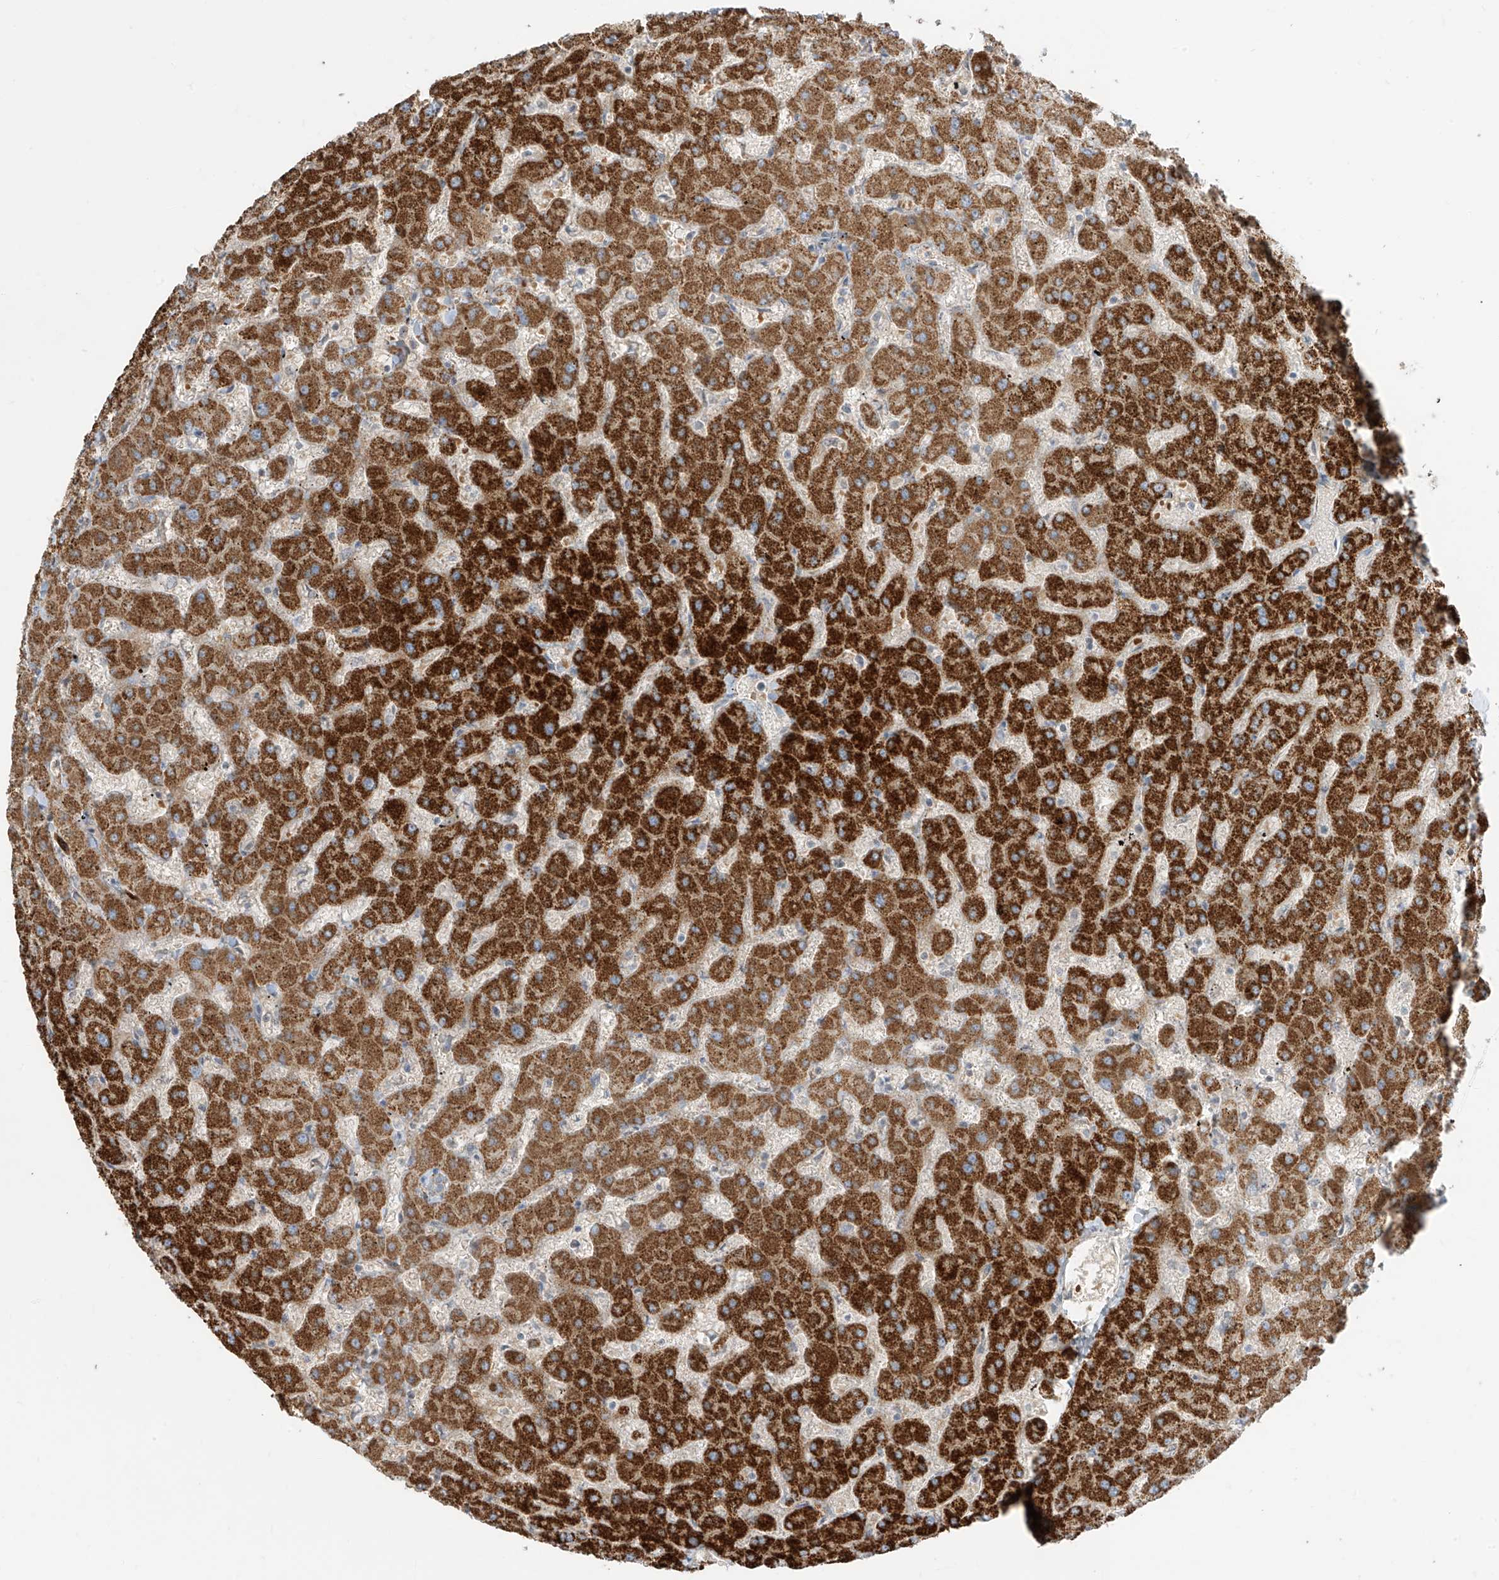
{"staining": {"intensity": "weak", "quantity": "25%-75%", "location": "cytoplasmic/membranous"}, "tissue": "liver", "cell_type": "Cholangiocytes", "image_type": "normal", "snomed": [{"axis": "morphology", "description": "Normal tissue, NOS"}, {"axis": "topography", "description": "Liver"}], "caption": "About 25%-75% of cholangiocytes in unremarkable human liver exhibit weak cytoplasmic/membranous protein staining as visualized by brown immunohistochemical staining.", "gene": "ARHGEF40", "patient": {"sex": "female", "age": 63}}